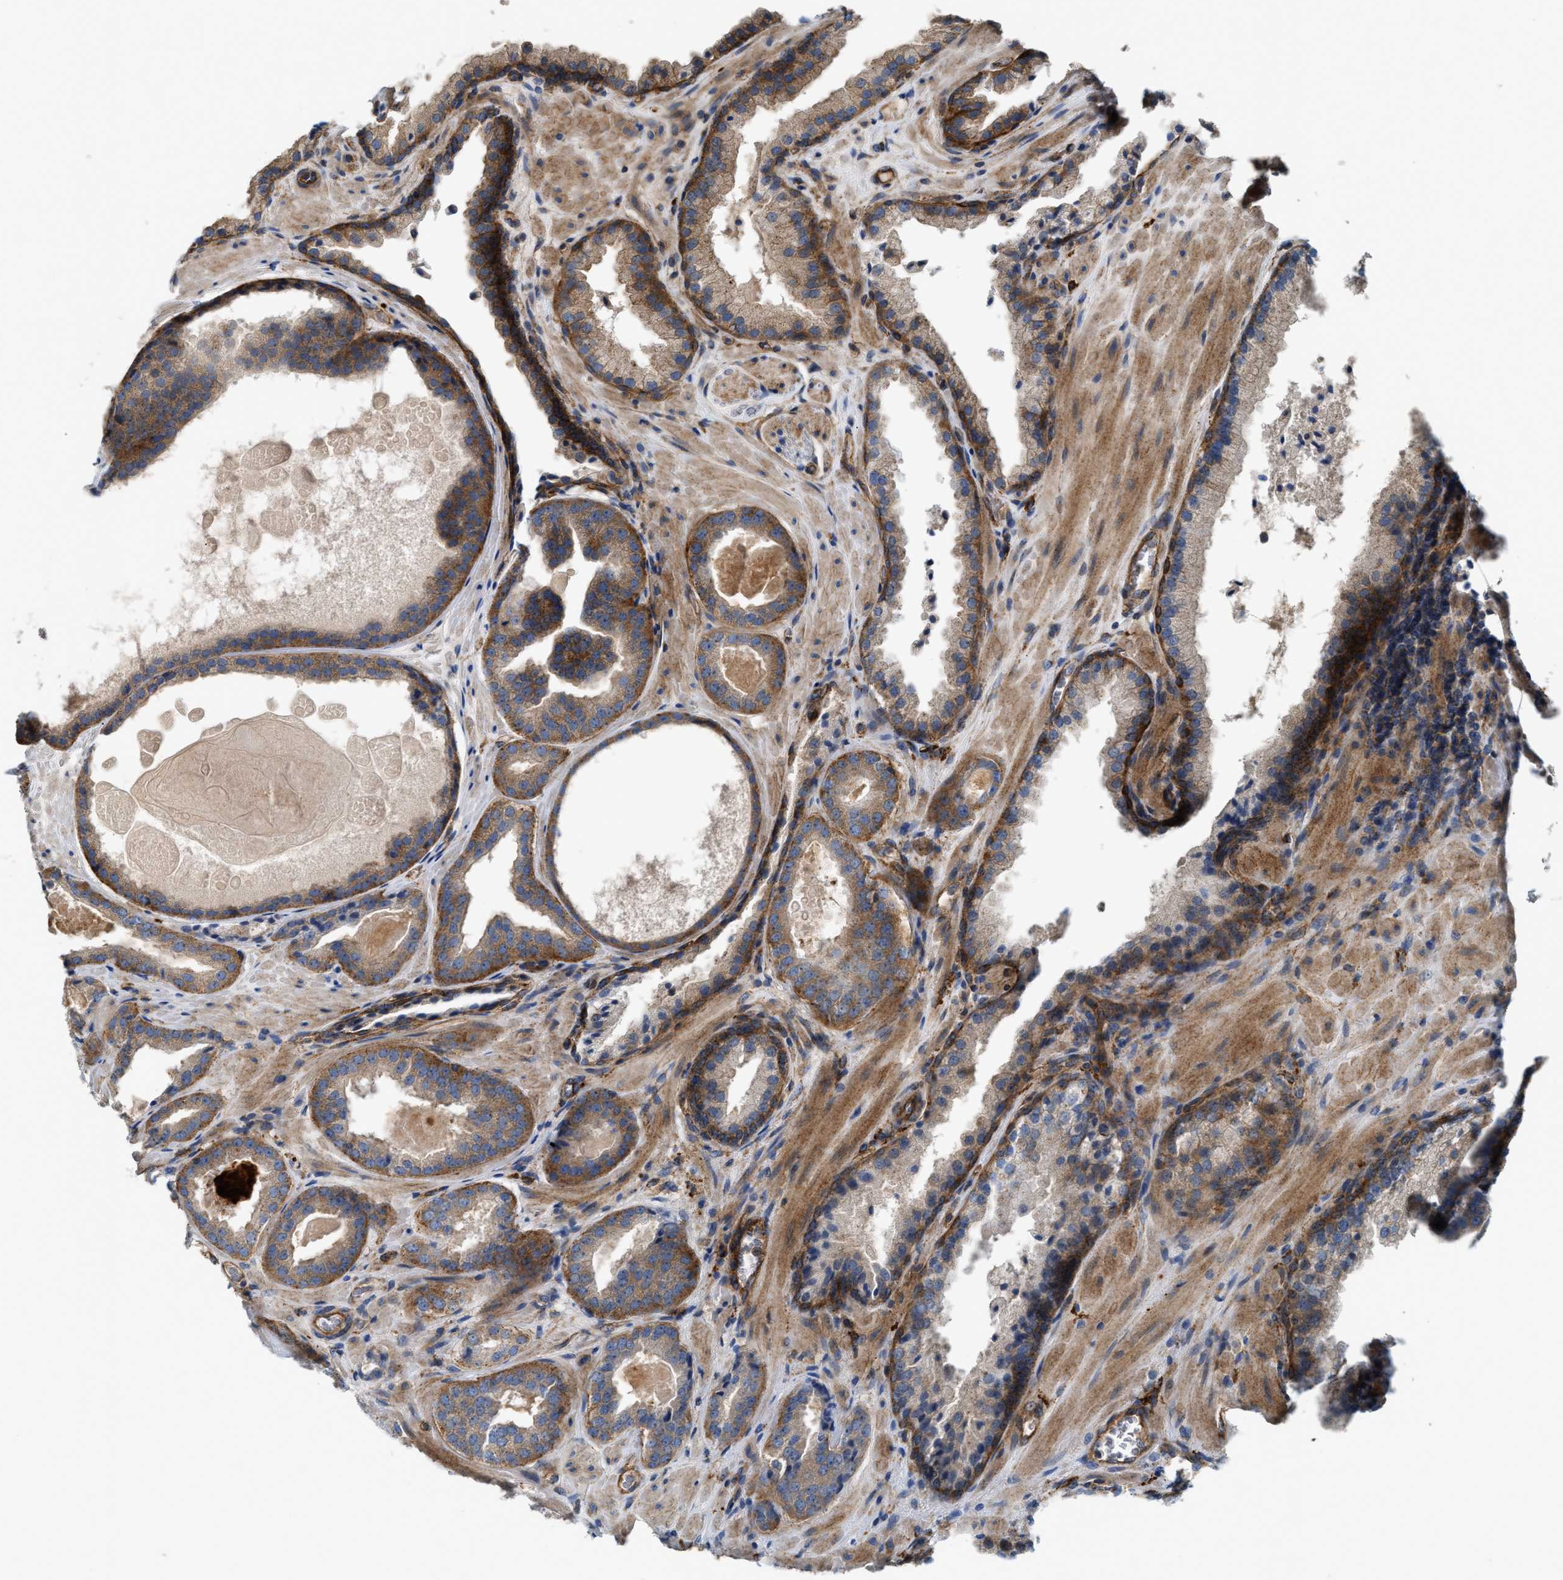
{"staining": {"intensity": "moderate", "quantity": ">75%", "location": "cytoplasmic/membranous"}, "tissue": "prostate cancer", "cell_type": "Tumor cells", "image_type": "cancer", "snomed": [{"axis": "morphology", "description": "Adenocarcinoma, Low grade"}, {"axis": "topography", "description": "Prostate"}], "caption": "Human prostate low-grade adenocarcinoma stained for a protein (brown) reveals moderate cytoplasmic/membranous positive positivity in about >75% of tumor cells.", "gene": "NSUN7", "patient": {"sex": "male", "age": 71}}